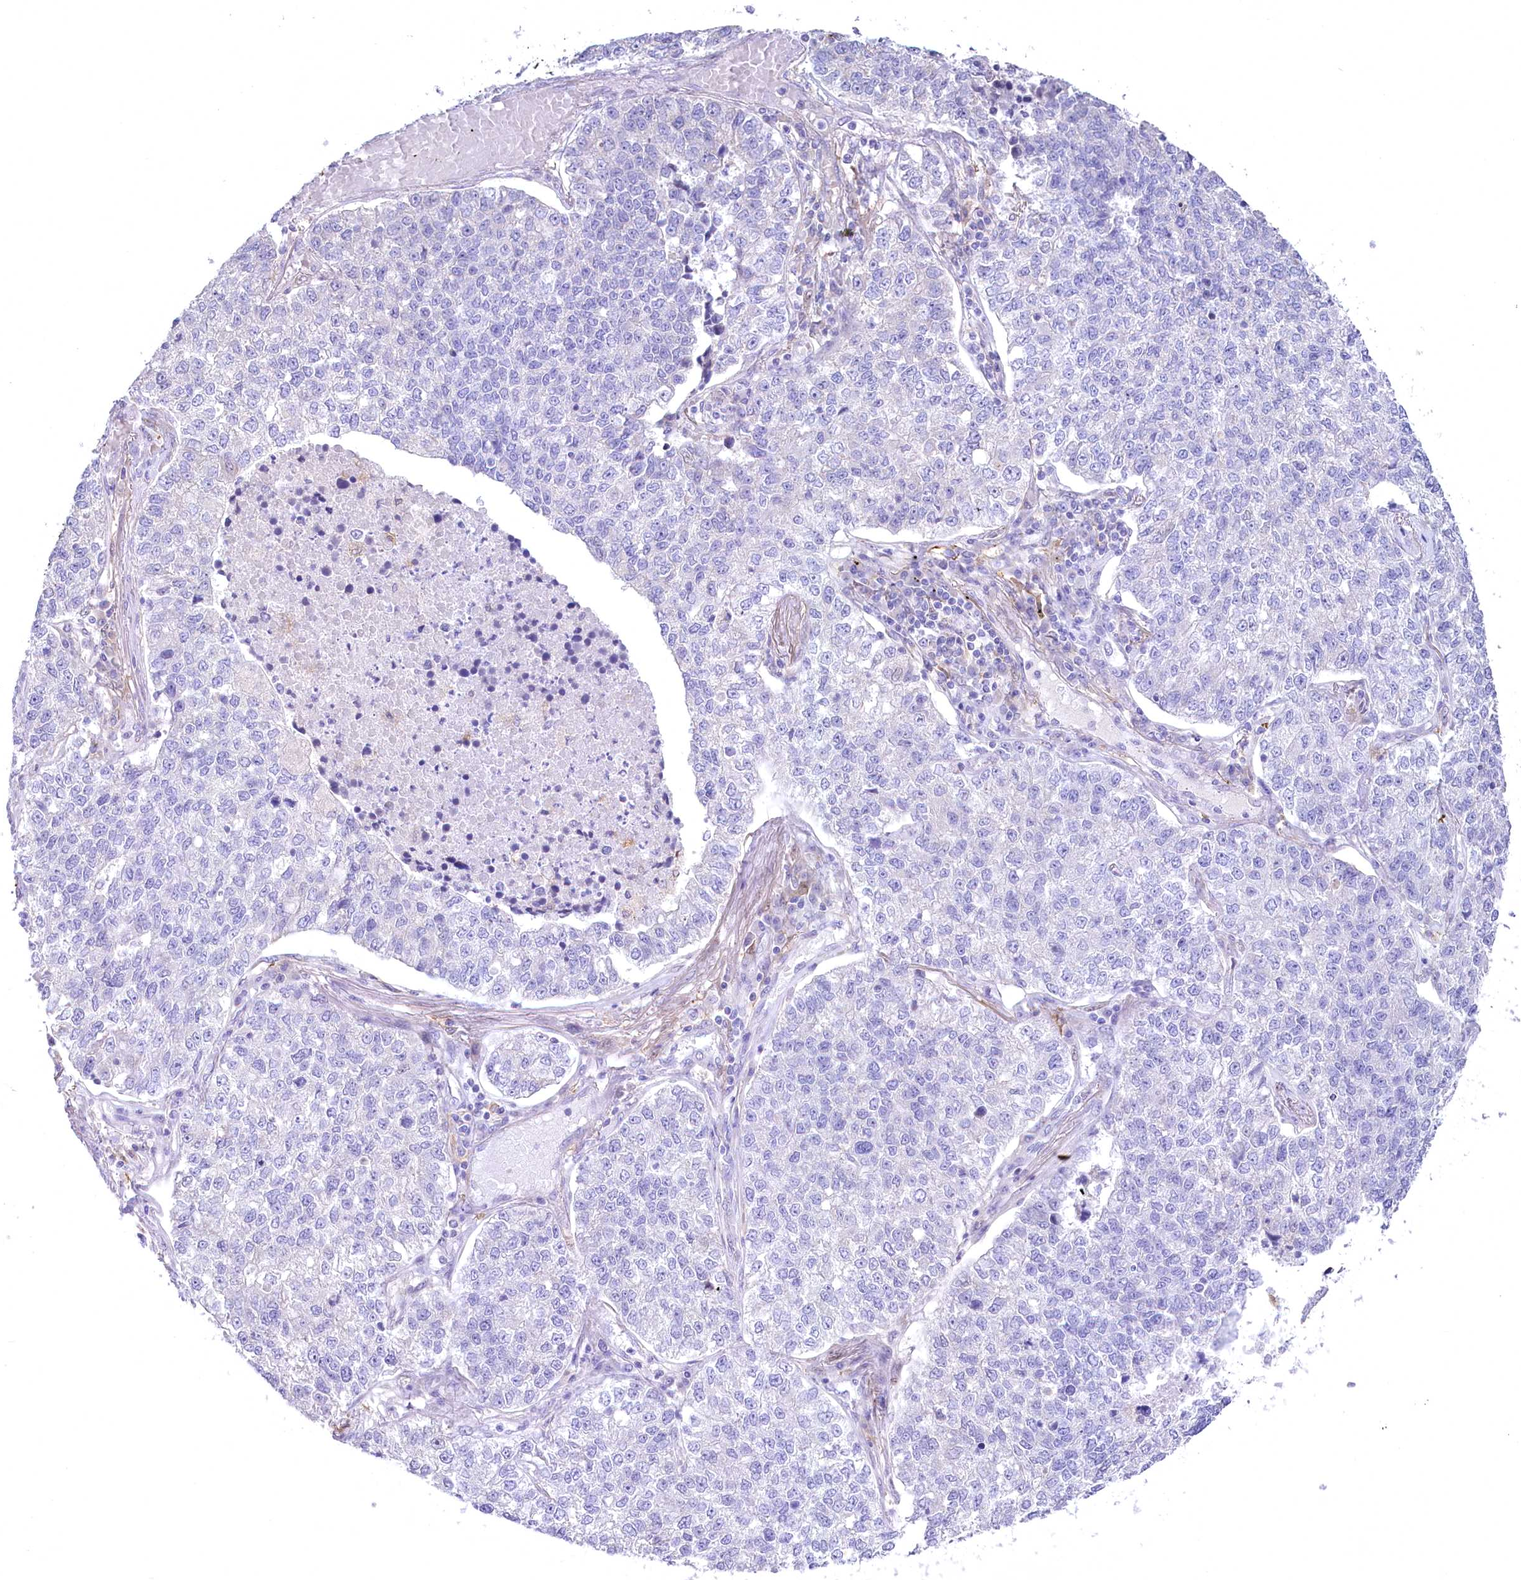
{"staining": {"intensity": "negative", "quantity": "none", "location": "none"}, "tissue": "lung cancer", "cell_type": "Tumor cells", "image_type": "cancer", "snomed": [{"axis": "morphology", "description": "Adenocarcinoma, NOS"}, {"axis": "topography", "description": "Lung"}], "caption": "The micrograph shows no staining of tumor cells in adenocarcinoma (lung).", "gene": "MYOZ1", "patient": {"sex": "male", "age": 49}}